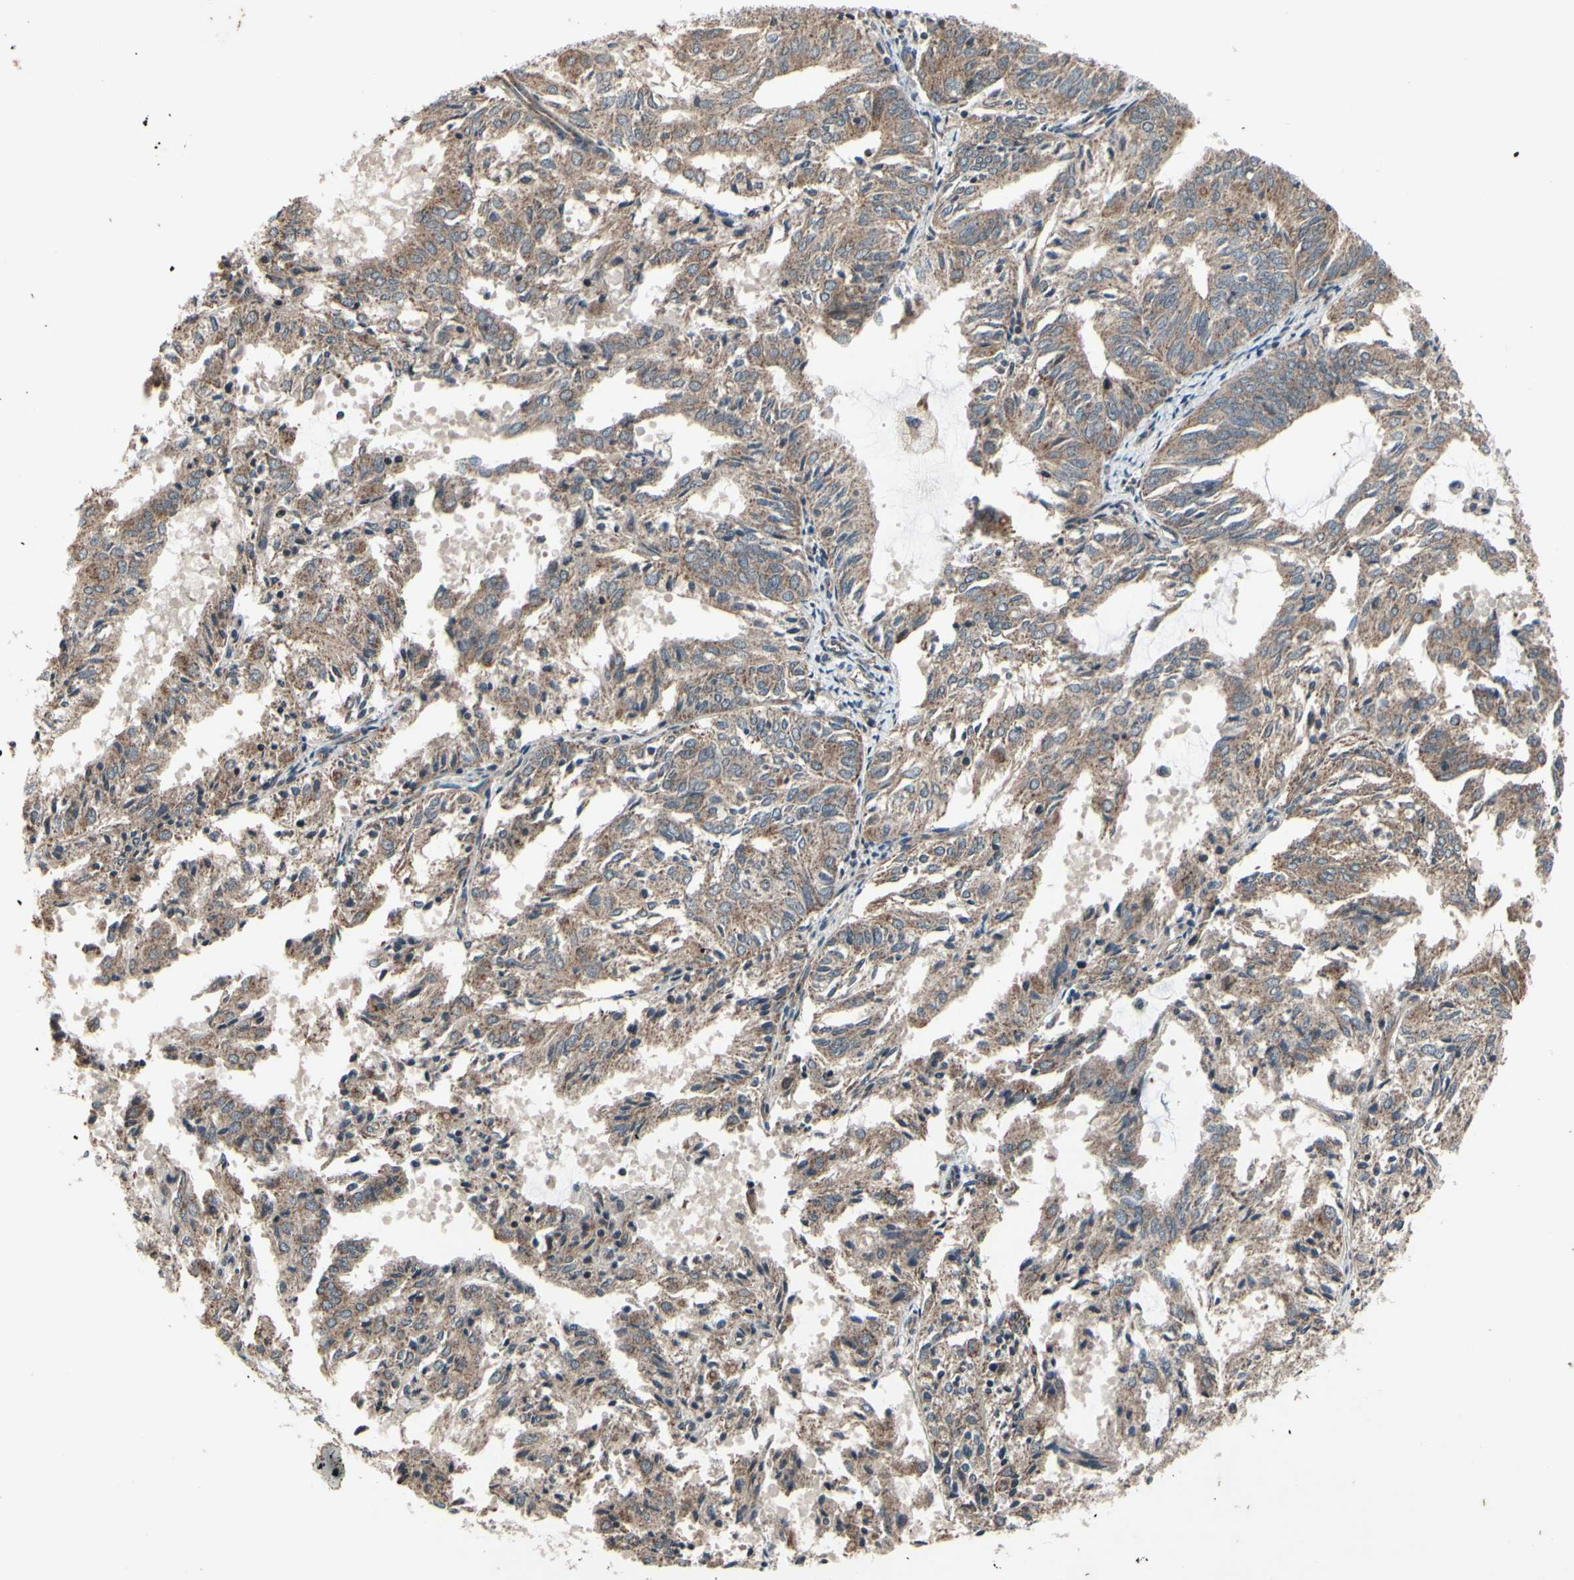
{"staining": {"intensity": "moderate", "quantity": ">75%", "location": "cytoplasmic/membranous"}, "tissue": "endometrial cancer", "cell_type": "Tumor cells", "image_type": "cancer", "snomed": [{"axis": "morphology", "description": "Adenocarcinoma, NOS"}, {"axis": "topography", "description": "Uterus"}], "caption": "Endometrial cancer stained with immunohistochemistry shows moderate cytoplasmic/membranous positivity in approximately >75% of tumor cells. The staining was performed using DAB to visualize the protein expression in brown, while the nuclei were stained in blue with hematoxylin (Magnification: 20x).", "gene": "MBTPS2", "patient": {"sex": "female", "age": 60}}